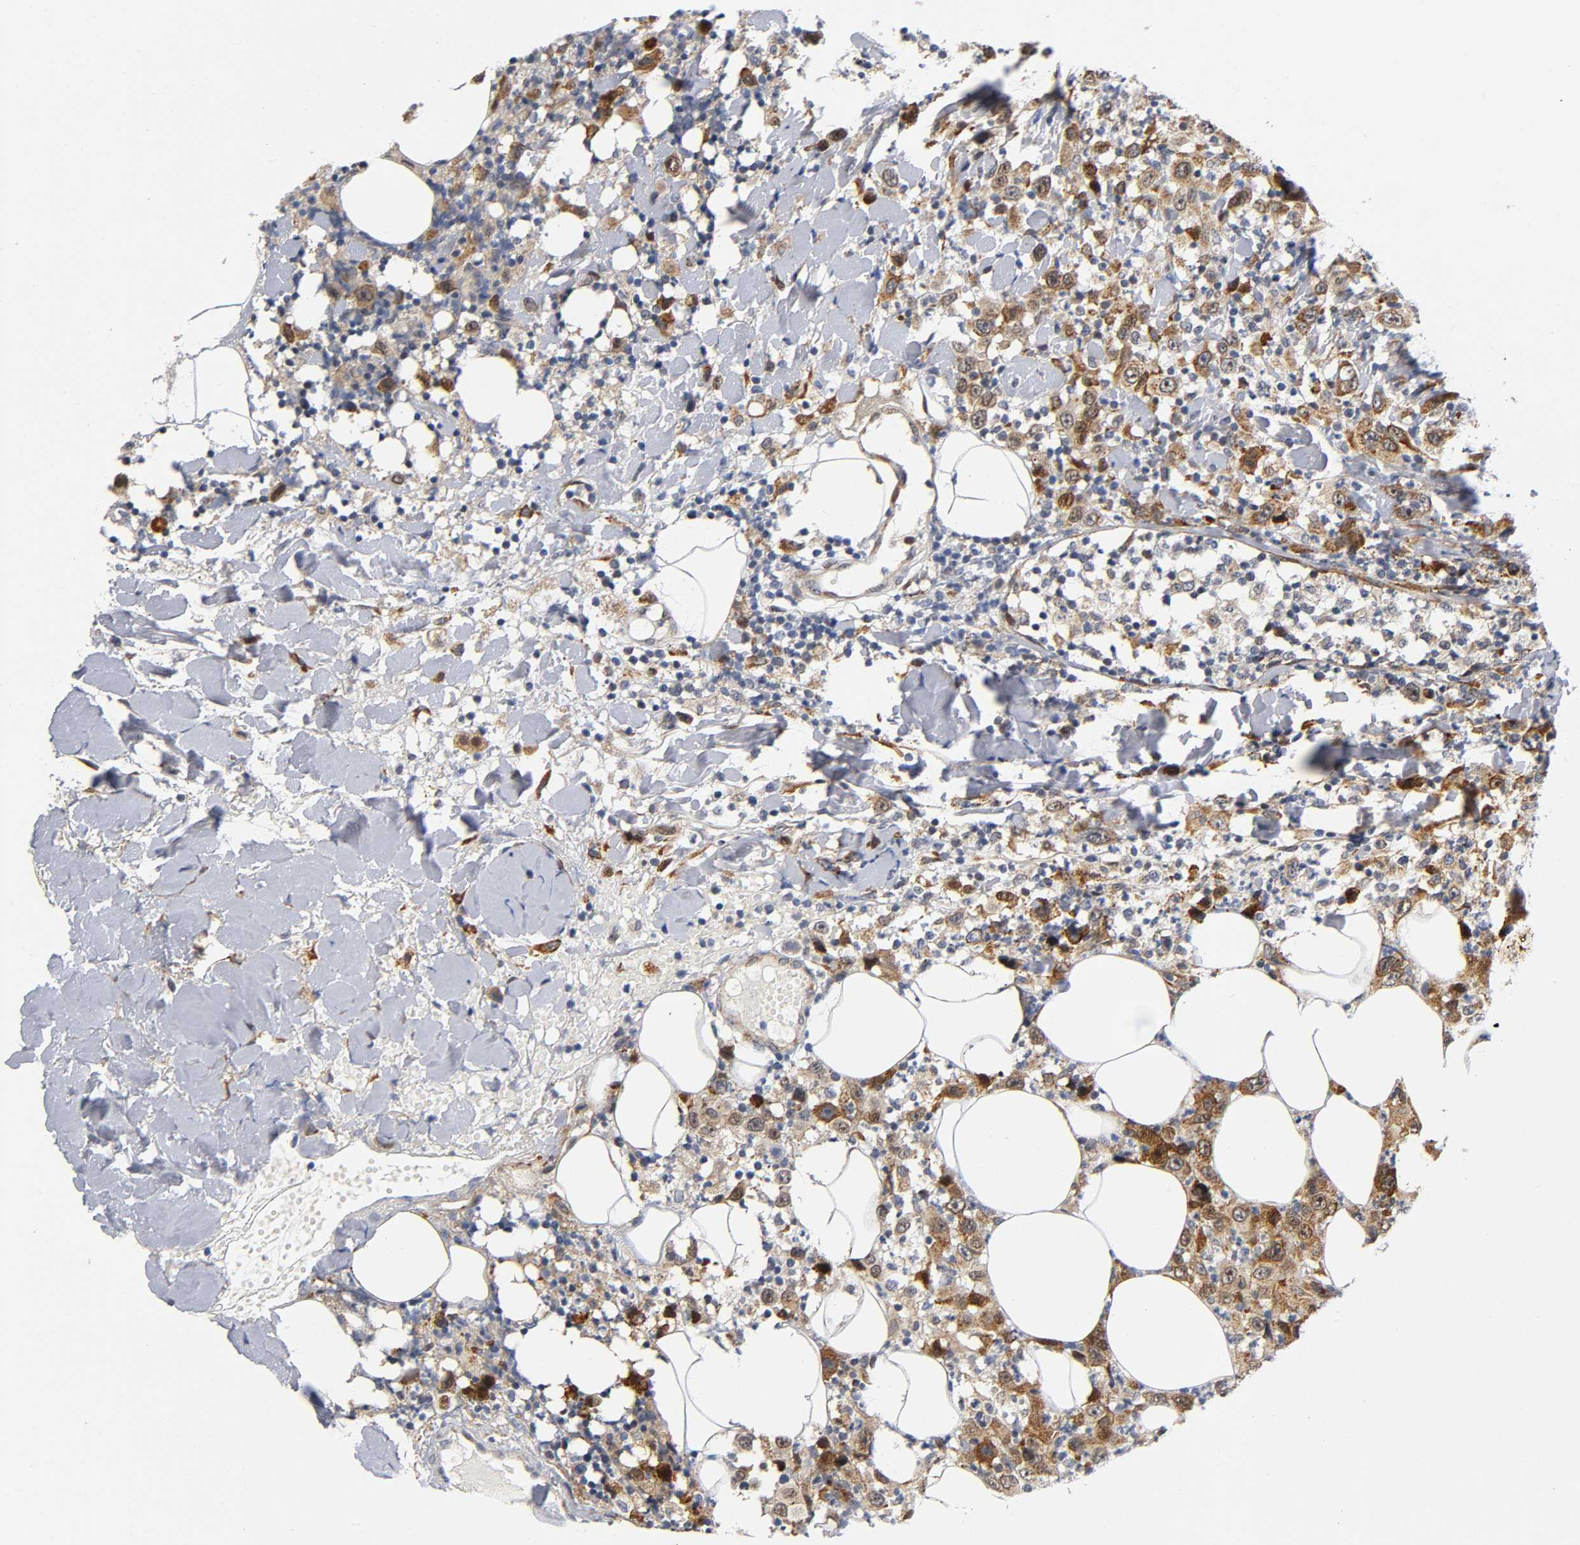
{"staining": {"intensity": "moderate", "quantity": ">75%", "location": "cytoplasmic/membranous"}, "tissue": "thyroid cancer", "cell_type": "Tumor cells", "image_type": "cancer", "snomed": [{"axis": "morphology", "description": "Carcinoma, NOS"}, {"axis": "topography", "description": "Thyroid gland"}], "caption": "The immunohistochemical stain highlights moderate cytoplasmic/membranous positivity in tumor cells of carcinoma (thyroid) tissue.", "gene": "SOS2", "patient": {"sex": "female", "age": 77}}